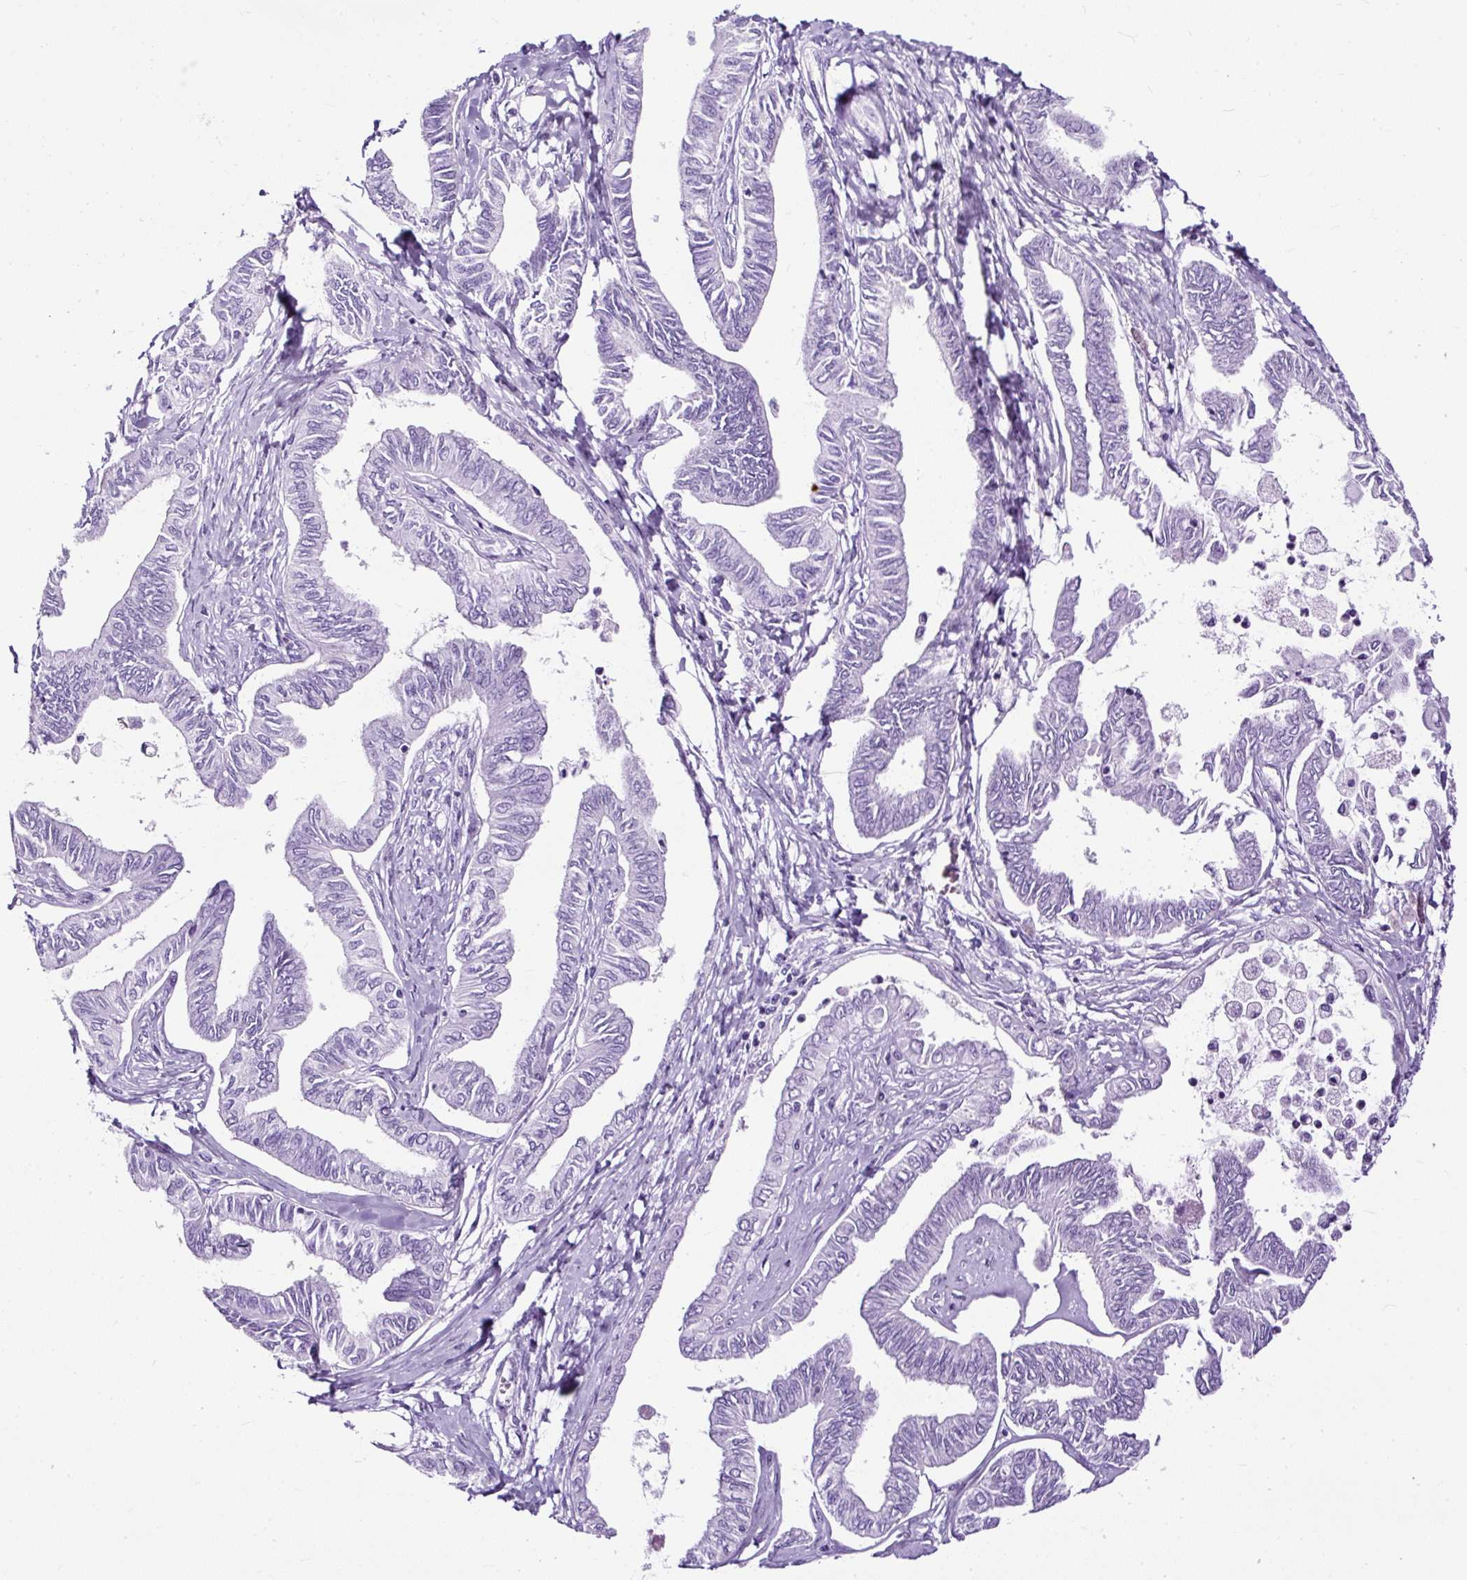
{"staining": {"intensity": "negative", "quantity": "none", "location": "none"}, "tissue": "ovarian cancer", "cell_type": "Tumor cells", "image_type": "cancer", "snomed": [{"axis": "morphology", "description": "Carcinoma, endometroid"}, {"axis": "topography", "description": "Ovary"}], "caption": "Immunohistochemical staining of ovarian cancer (endometroid carcinoma) demonstrates no significant staining in tumor cells.", "gene": "NTS", "patient": {"sex": "female", "age": 70}}